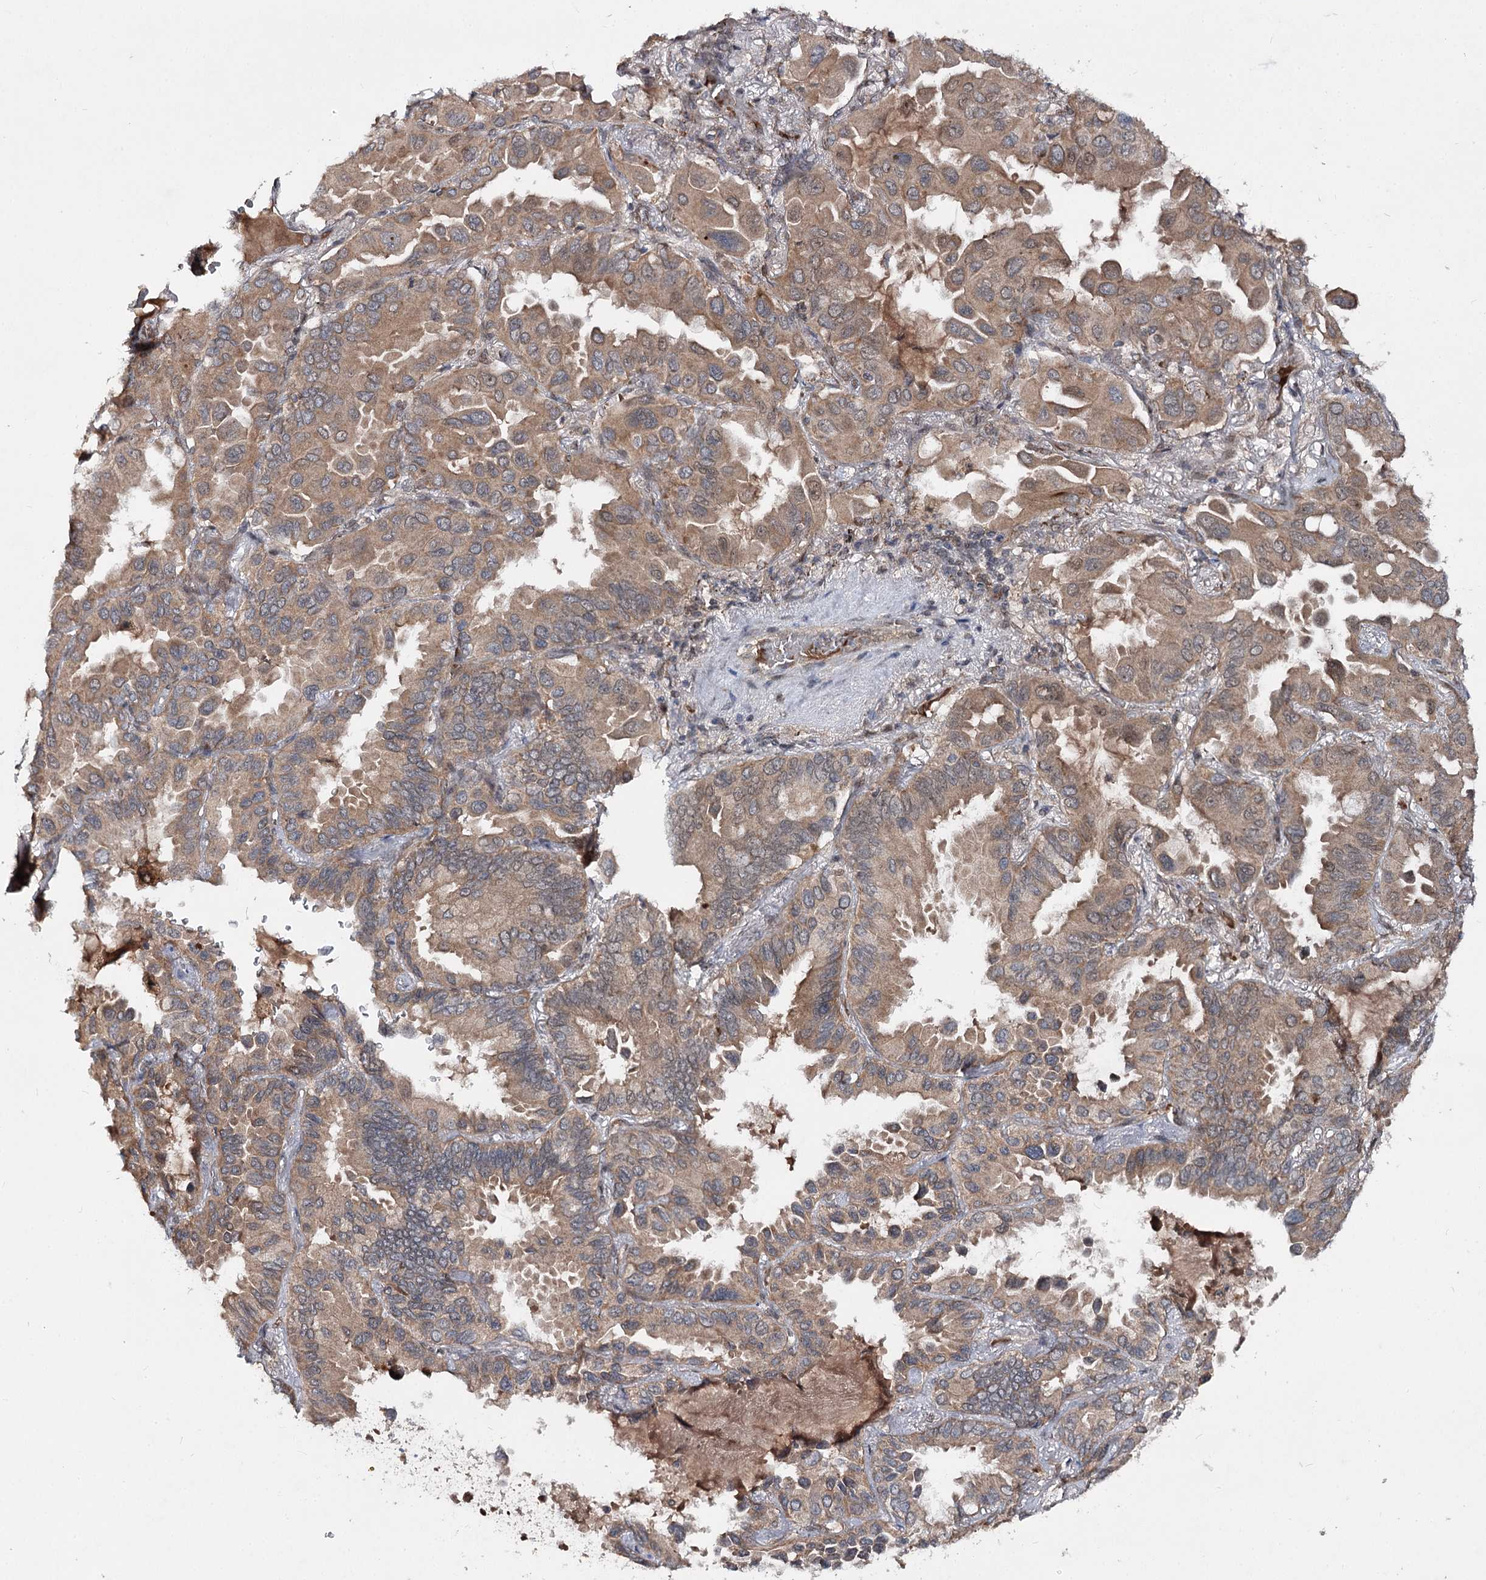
{"staining": {"intensity": "moderate", "quantity": ">75%", "location": "cytoplasmic/membranous"}, "tissue": "lung cancer", "cell_type": "Tumor cells", "image_type": "cancer", "snomed": [{"axis": "morphology", "description": "Adenocarcinoma, NOS"}, {"axis": "topography", "description": "Lung"}], "caption": "An immunohistochemistry (IHC) image of tumor tissue is shown. Protein staining in brown shows moderate cytoplasmic/membranous positivity in lung cancer within tumor cells. (IHC, brightfield microscopy, high magnification).", "gene": "MSANTD2", "patient": {"sex": "male", "age": 64}}